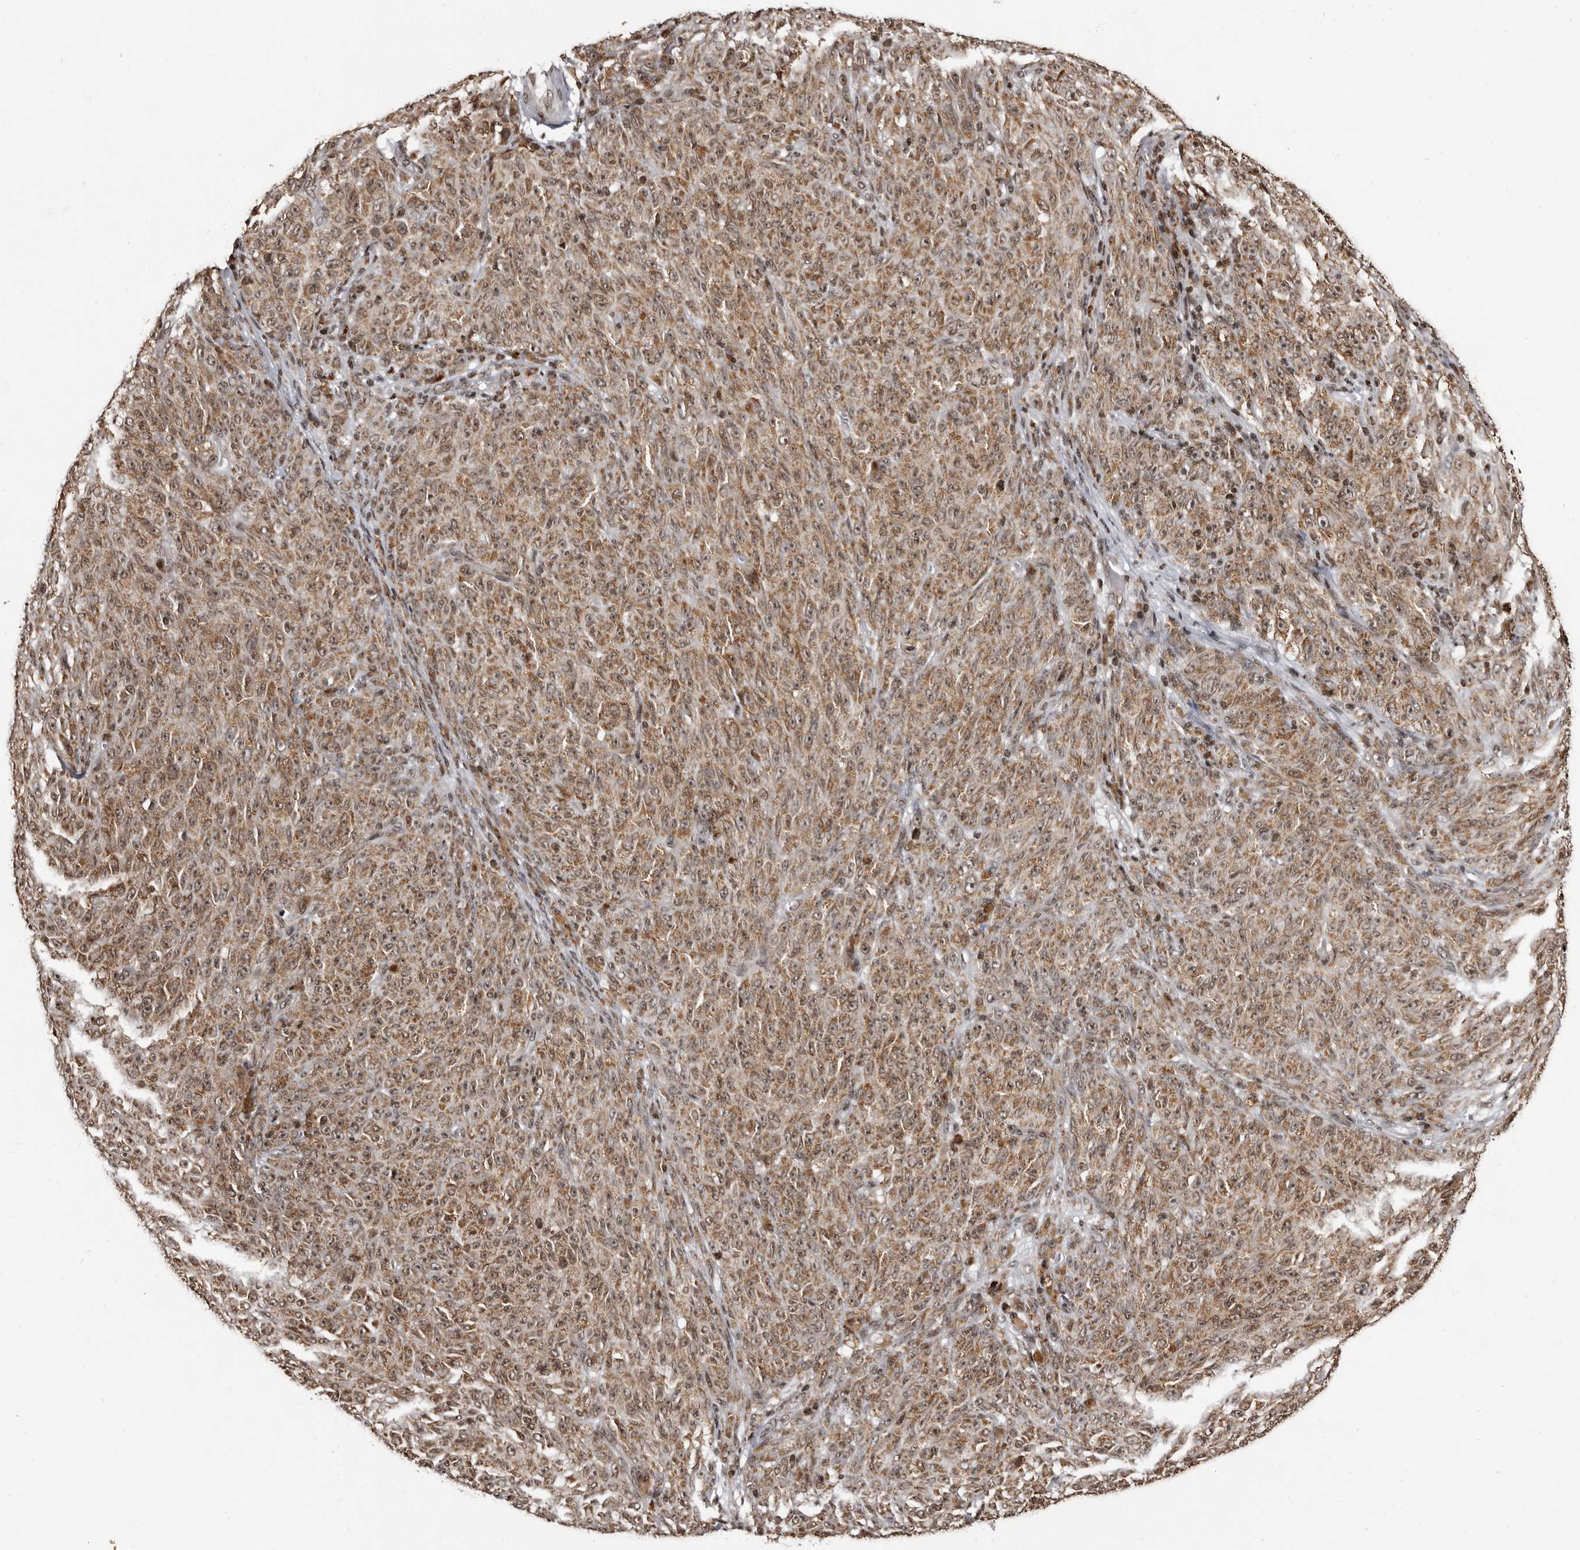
{"staining": {"intensity": "moderate", "quantity": ">75%", "location": "cytoplasmic/membranous,nuclear"}, "tissue": "melanoma", "cell_type": "Tumor cells", "image_type": "cancer", "snomed": [{"axis": "morphology", "description": "Malignant melanoma, NOS"}, {"axis": "topography", "description": "Skin"}], "caption": "Immunohistochemistry staining of melanoma, which reveals medium levels of moderate cytoplasmic/membranous and nuclear positivity in approximately >75% of tumor cells indicating moderate cytoplasmic/membranous and nuclear protein positivity. The staining was performed using DAB (3,3'-diaminobenzidine) (brown) for protein detection and nuclei were counterstained in hematoxylin (blue).", "gene": "THUMPD1", "patient": {"sex": "female", "age": 82}}